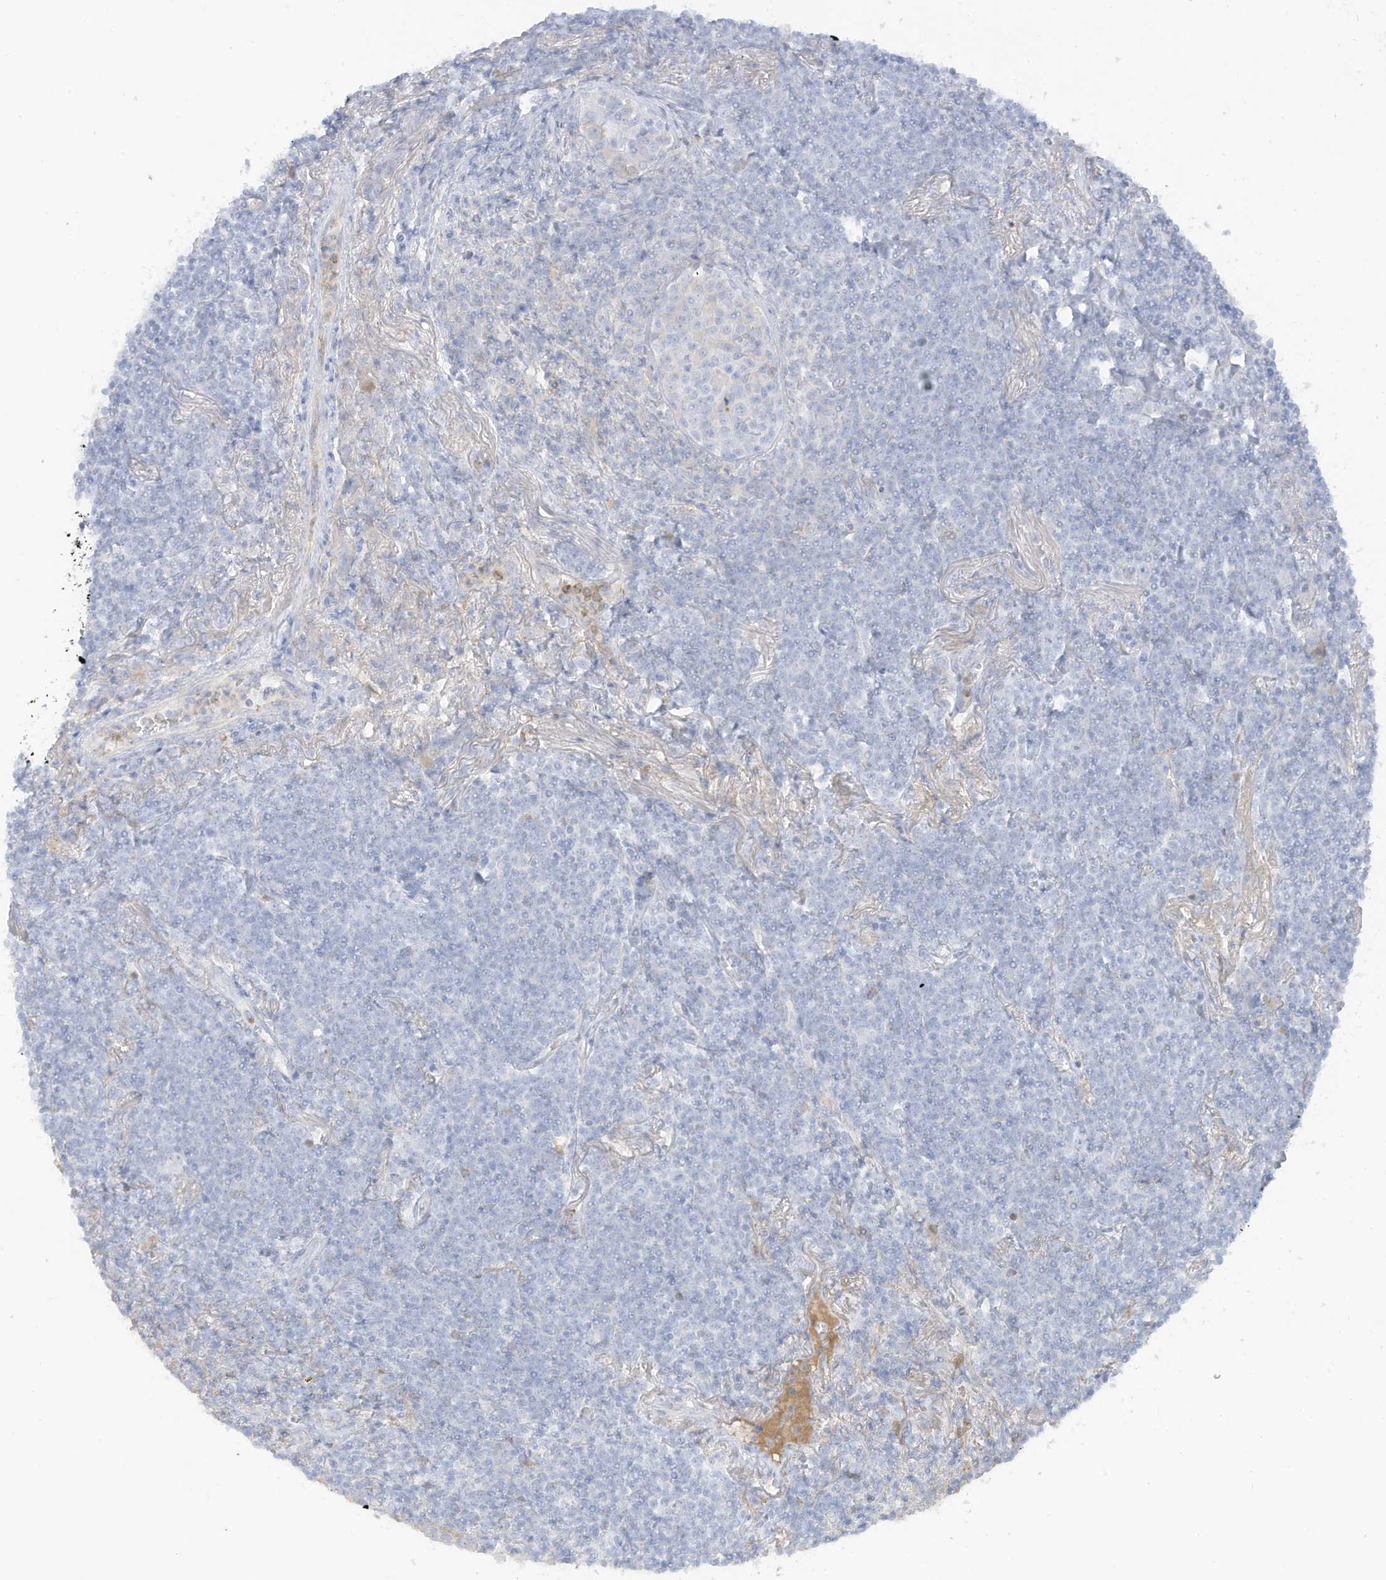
{"staining": {"intensity": "negative", "quantity": "none", "location": "none"}, "tissue": "lymphoma", "cell_type": "Tumor cells", "image_type": "cancer", "snomed": [{"axis": "morphology", "description": "Malignant lymphoma, non-Hodgkin's type, Low grade"}, {"axis": "topography", "description": "Lung"}], "caption": "Protein analysis of malignant lymphoma, non-Hodgkin's type (low-grade) exhibits no significant staining in tumor cells. Nuclei are stained in blue.", "gene": "HSD17B13", "patient": {"sex": "female", "age": 71}}